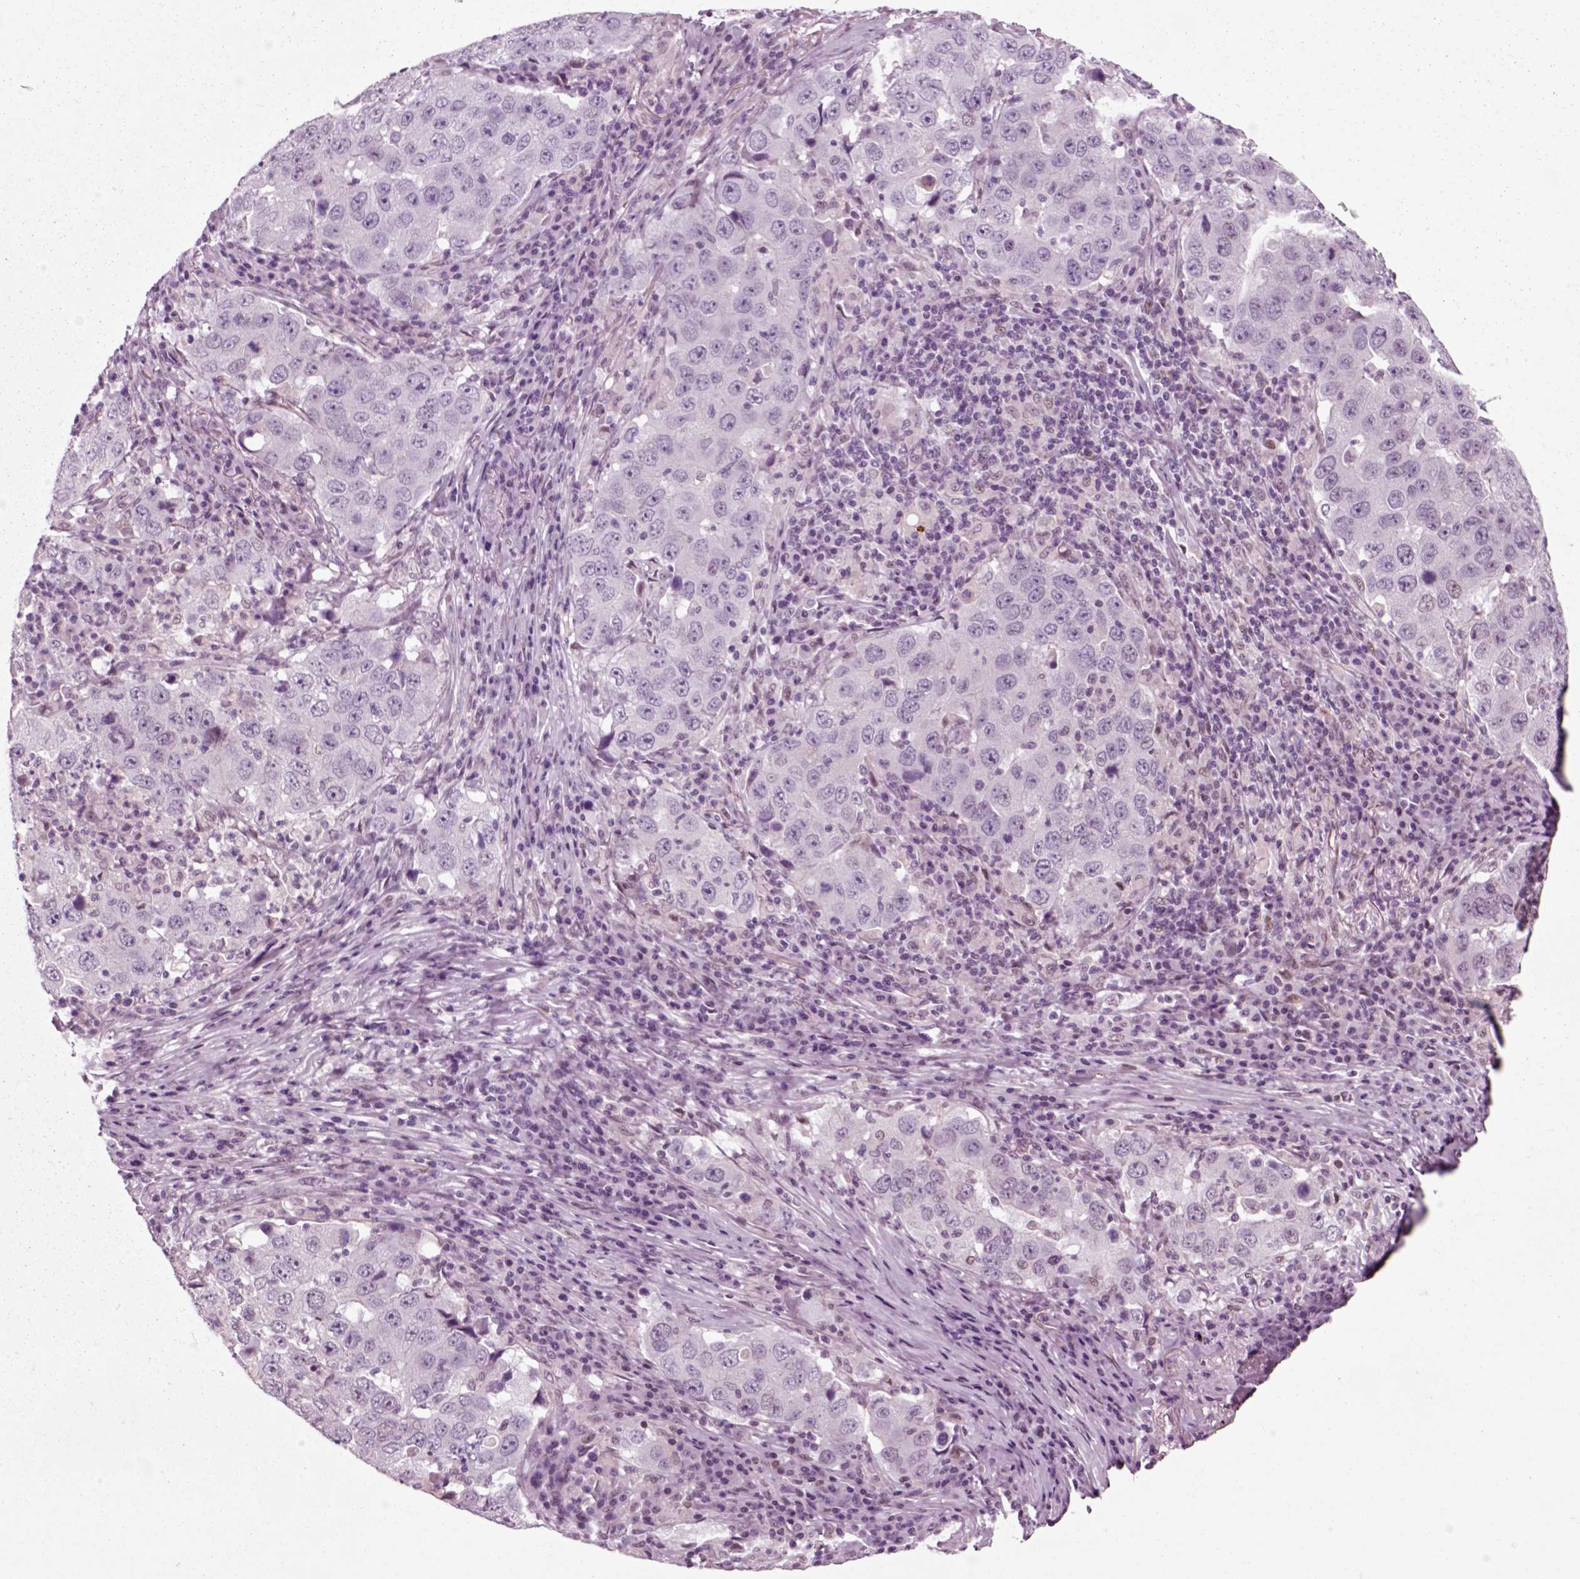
{"staining": {"intensity": "negative", "quantity": "none", "location": "none"}, "tissue": "lung cancer", "cell_type": "Tumor cells", "image_type": "cancer", "snomed": [{"axis": "morphology", "description": "Adenocarcinoma, NOS"}, {"axis": "topography", "description": "Lung"}], "caption": "Immunohistochemistry (IHC) micrograph of human adenocarcinoma (lung) stained for a protein (brown), which reveals no expression in tumor cells.", "gene": "CHGB", "patient": {"sex": "male", "age": 73}}